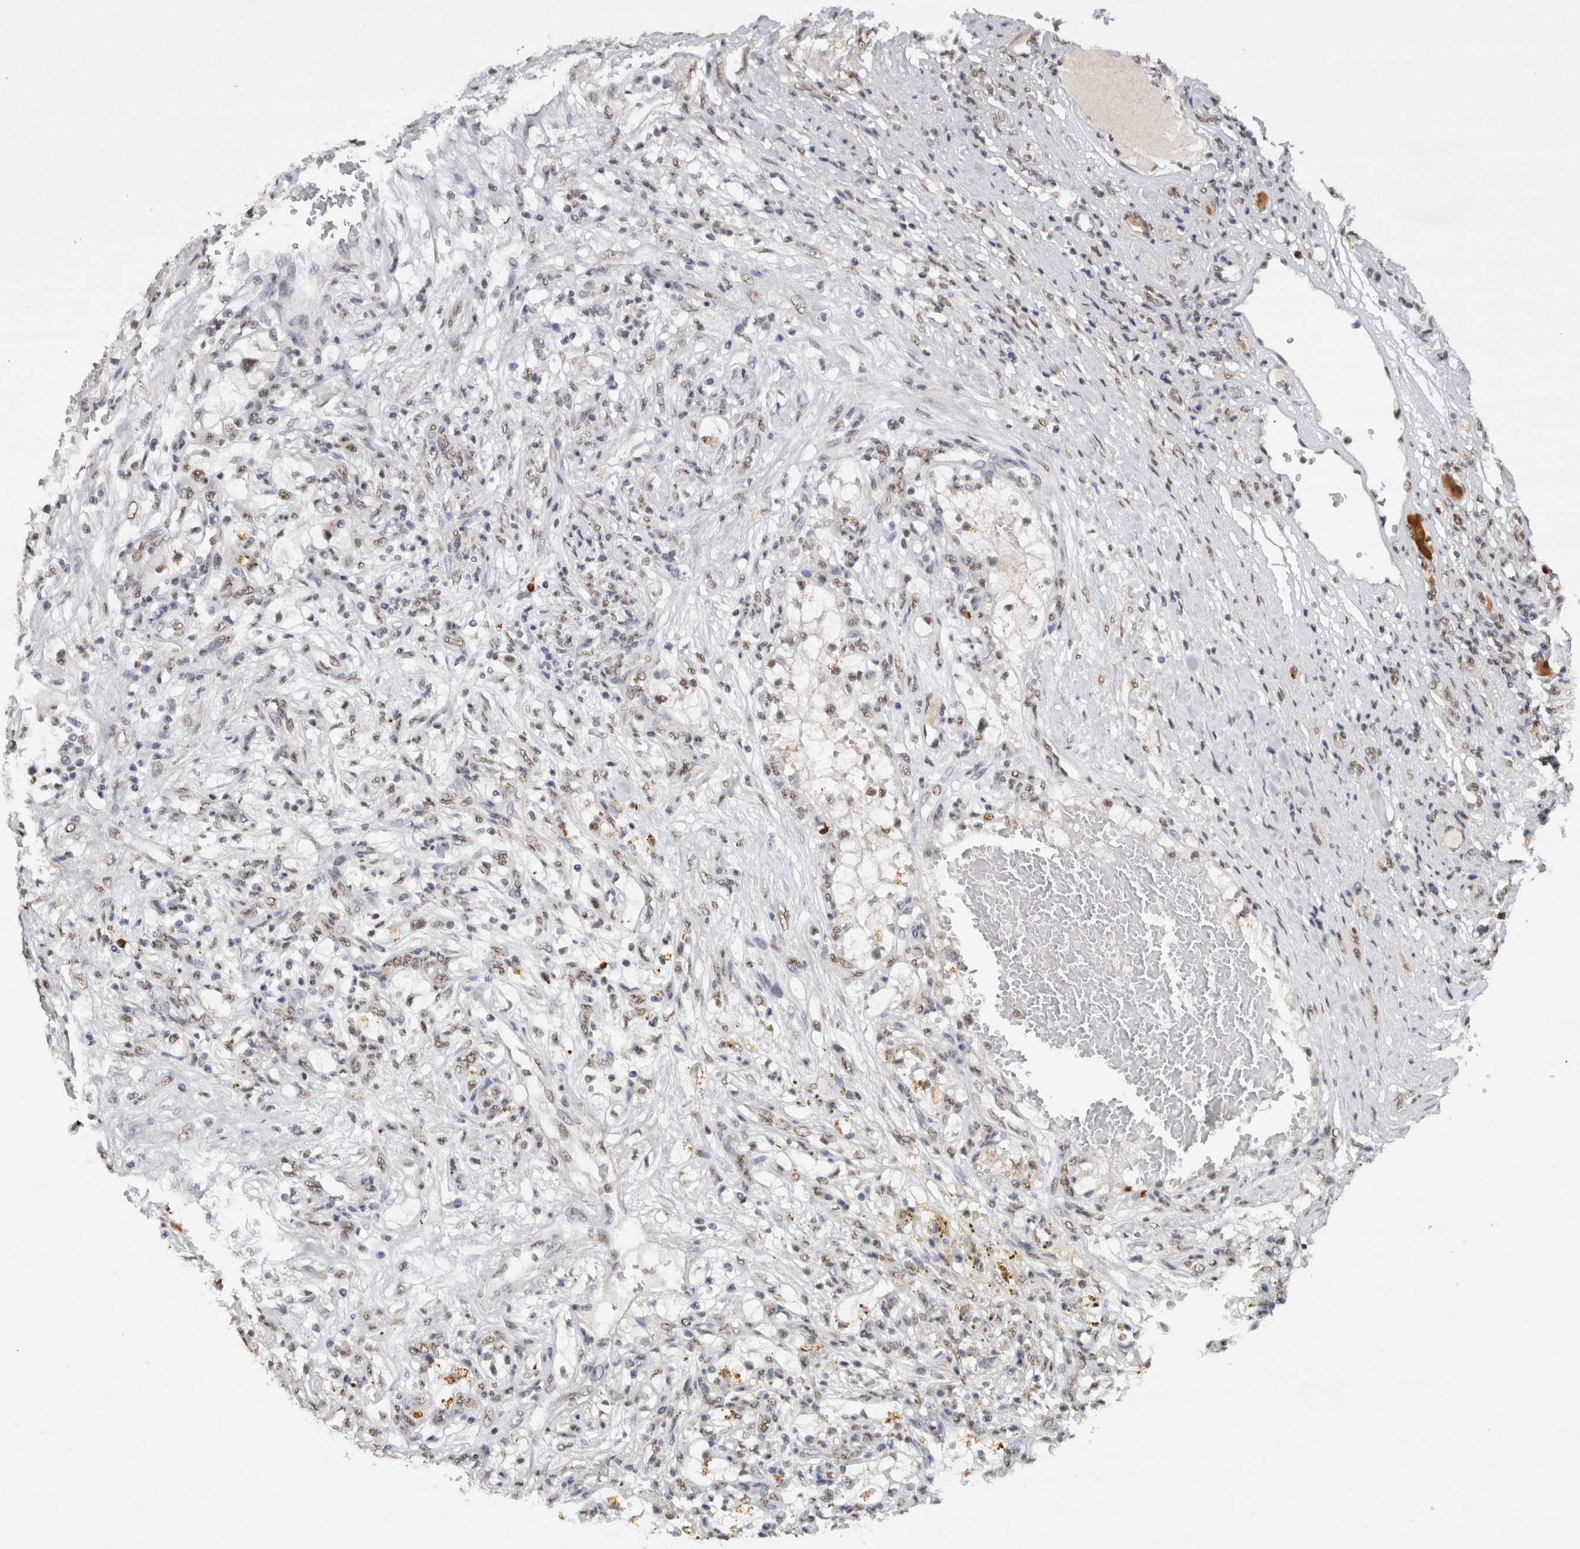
{"staining": {"intensity": "weak", "quantity": "<25%", "location": "nuclear"}, "tissue": "renal cancer", "cell_type": "Tumor cells", "image_type": "cancer", "snomed": [{"axis": "morphology", "description": "Adenocarcinoma, NOS"}, {"axis": "topography", "description": "Kidney"}], "caption": "High power microscopy photomicrograph of an immunohistochemistry (IHC) image of adenocarcinoma (renal), revealing no significant positivity in tumor cells.", "gene": "RPS6KA2", "patient": {"sex": "male", "age": 68}}